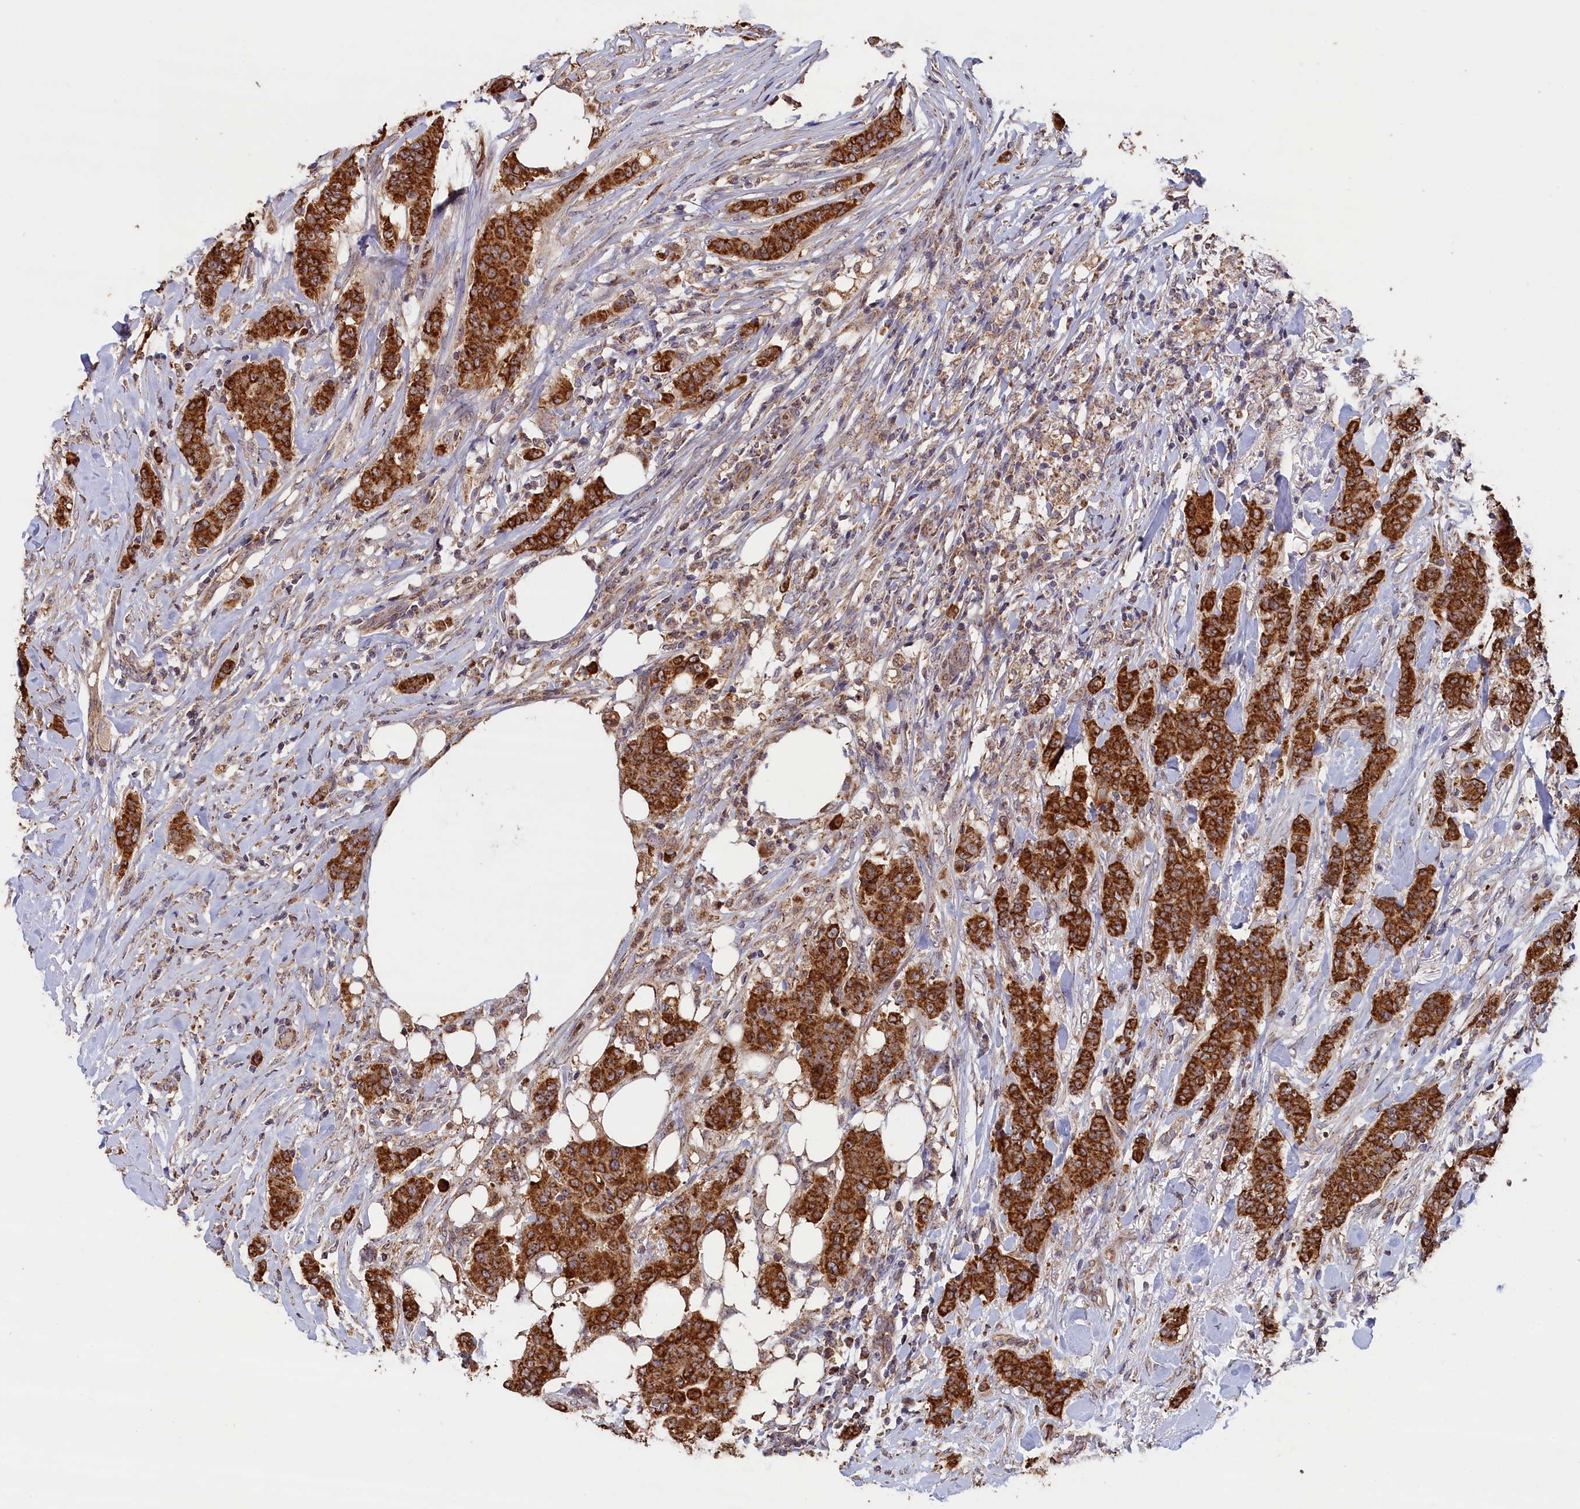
{"staining": {"intensity": "strong", "quantity": ">75%", "location": "cytoplasmic/membranous"}, "tissue": "breast cancer", "cell_type": "Tumor cells", "image_type": "cancer", "snomed": [{"axis": "morphology", "description": "Duct carcinoma"}, {"axis": "topography", "description": "Breast"}], "caption": "Breast cancer (intraductal carcinoma) was stained to show a protein in brown. There is high levels of strong cytoplasmic/membranous staining in approximately >75% of tumor cells.", "gene": "ZNF816", "patient": {"sex": "female", "age": 40}}